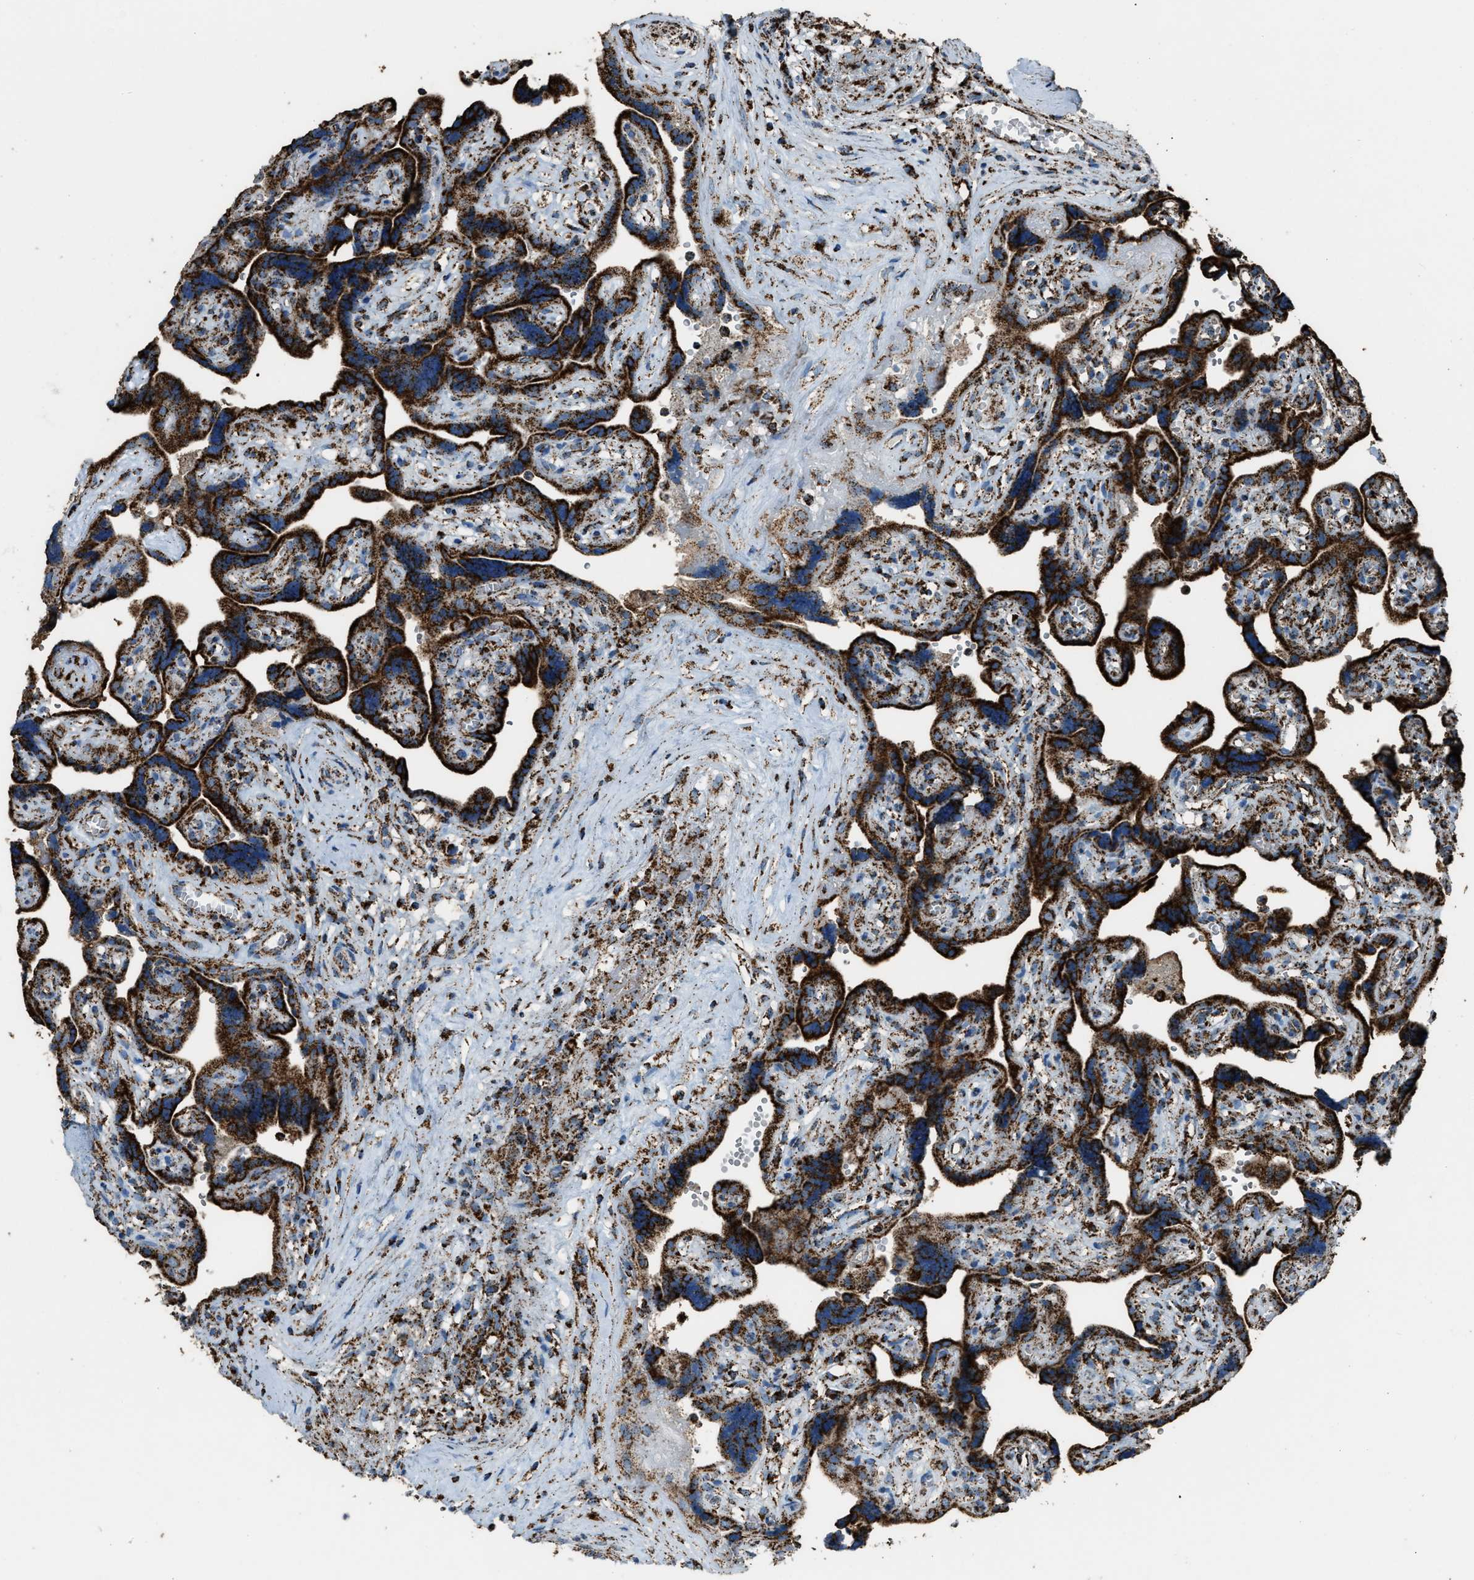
{"staining": {"intensity": "strong", "quantity": ">75%", "location": "cytoplasmic/membranous"}, "tissue": "placenta", "cell_type": "Decidual cells", "image_type": "normal", "snomed": [{"axis": "morphology", "description": "Normal tissue, NOS"}, {"axis": "topography", "description": "Placenta"}], "caption": "A high-resolution histopathology image shows immunohistochemistry (IHC) staining of unremarkable placenta, which shows strong cytoplasmic/membranous positivity in approximately >75% of decidual cells.", "gene": "MDH2", "patient": {"sex": "female", "age": 30}}